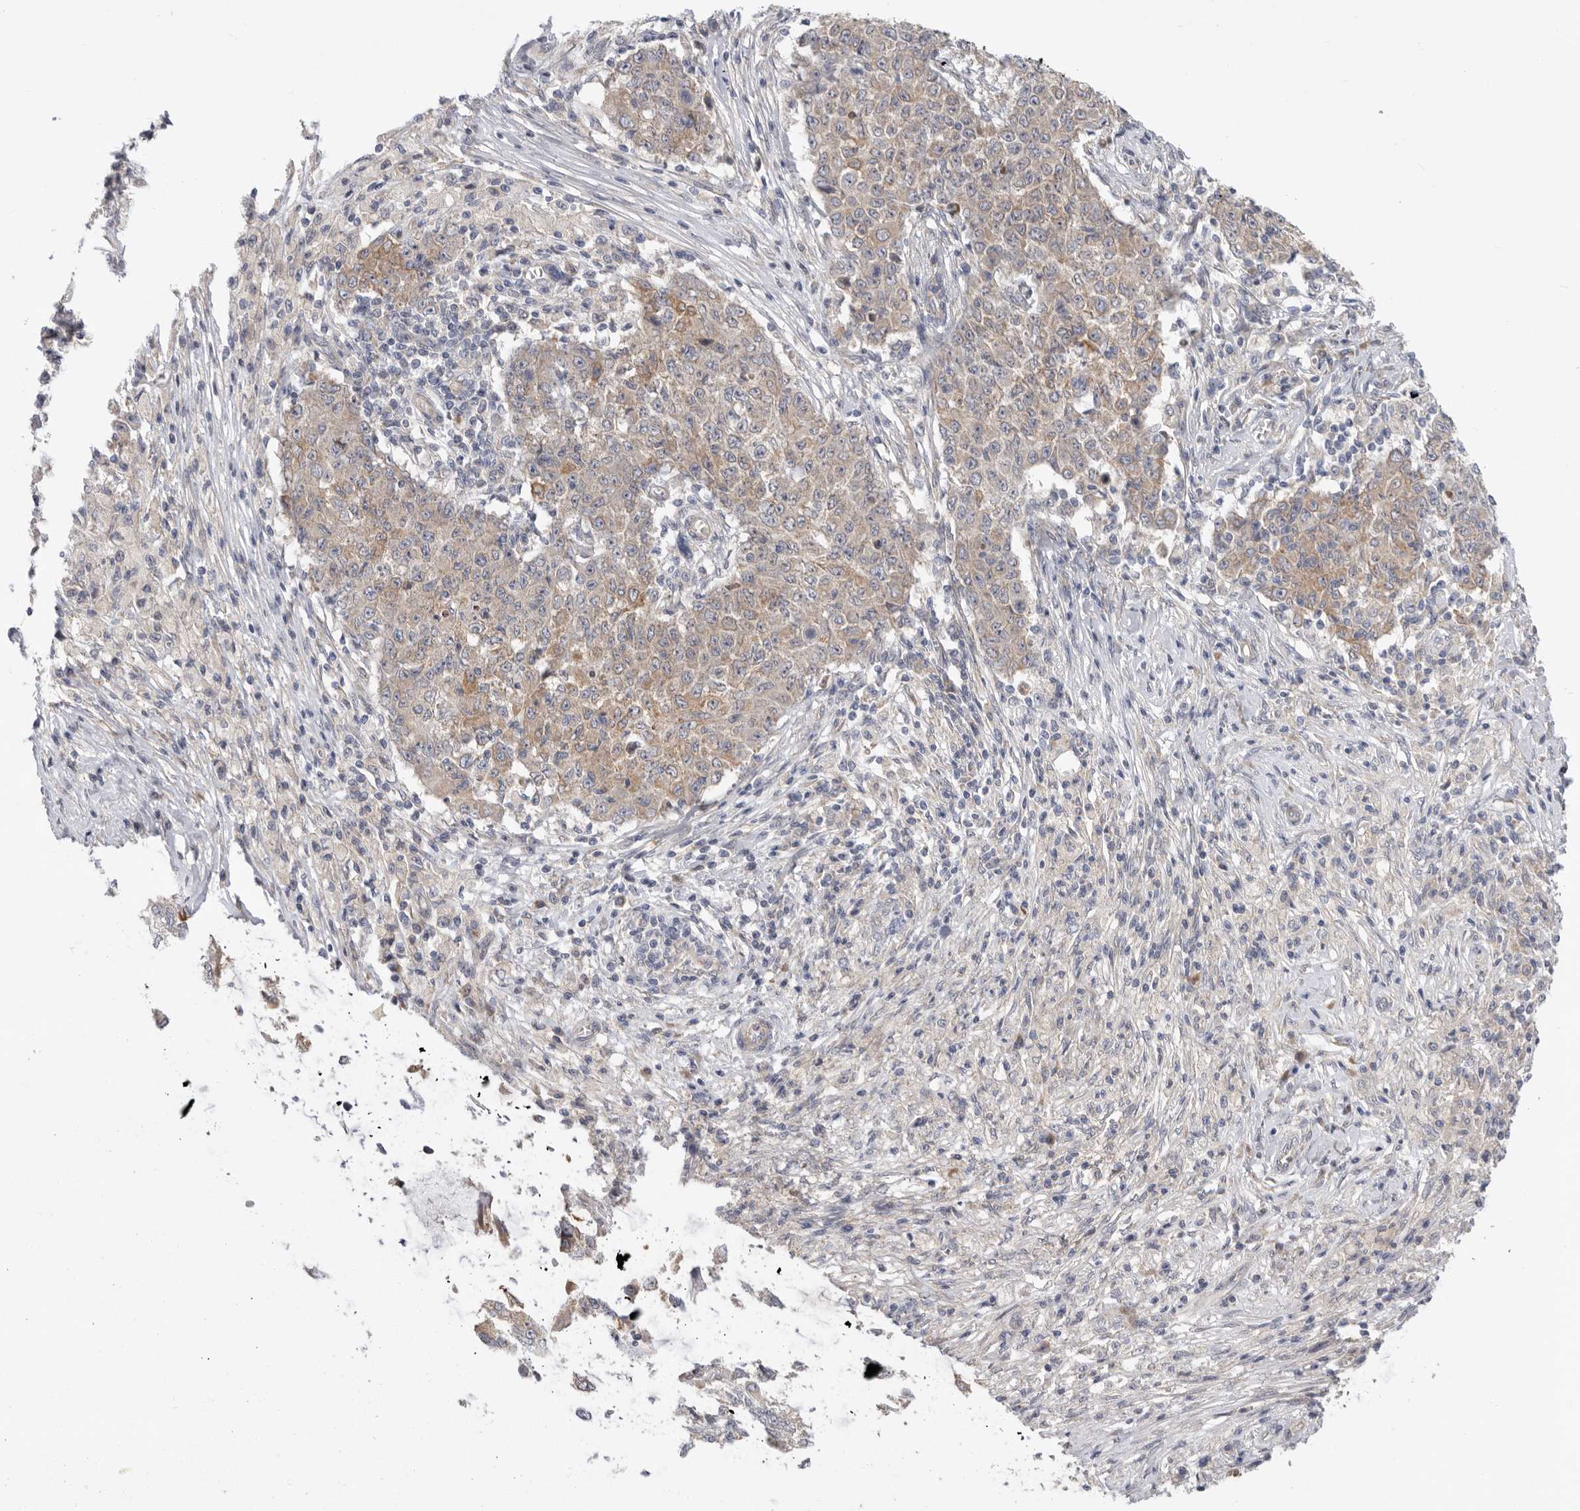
{"staining": {"intensity": "weak", "quantity": "25%-75%", "location": "cytoplasmic/membranous"}, "tissue": "ovarian cancer", "cell_type": "Tumor cells", "image_type": "cancer", "snomed": [{"axis": "morphology", "description": "Carcinoma, endometroid"}, {"axis": "topography", "description": "Ovary"}], "caption": "Immunohistochemistry (IHC) histopathology image of neoplastic tissue: human ovarian cancer (endometroid carcinoma) stained using immunohistochemistry (IHC) exhibits low levels of weak protein expression localized specifically in the cytoplasmic/membranous of tumor cells, appearing as a cytoplasmic/membranous brown color.", "gene": "MTFR1L", "patient": {"sex": "female", "age": 51}}